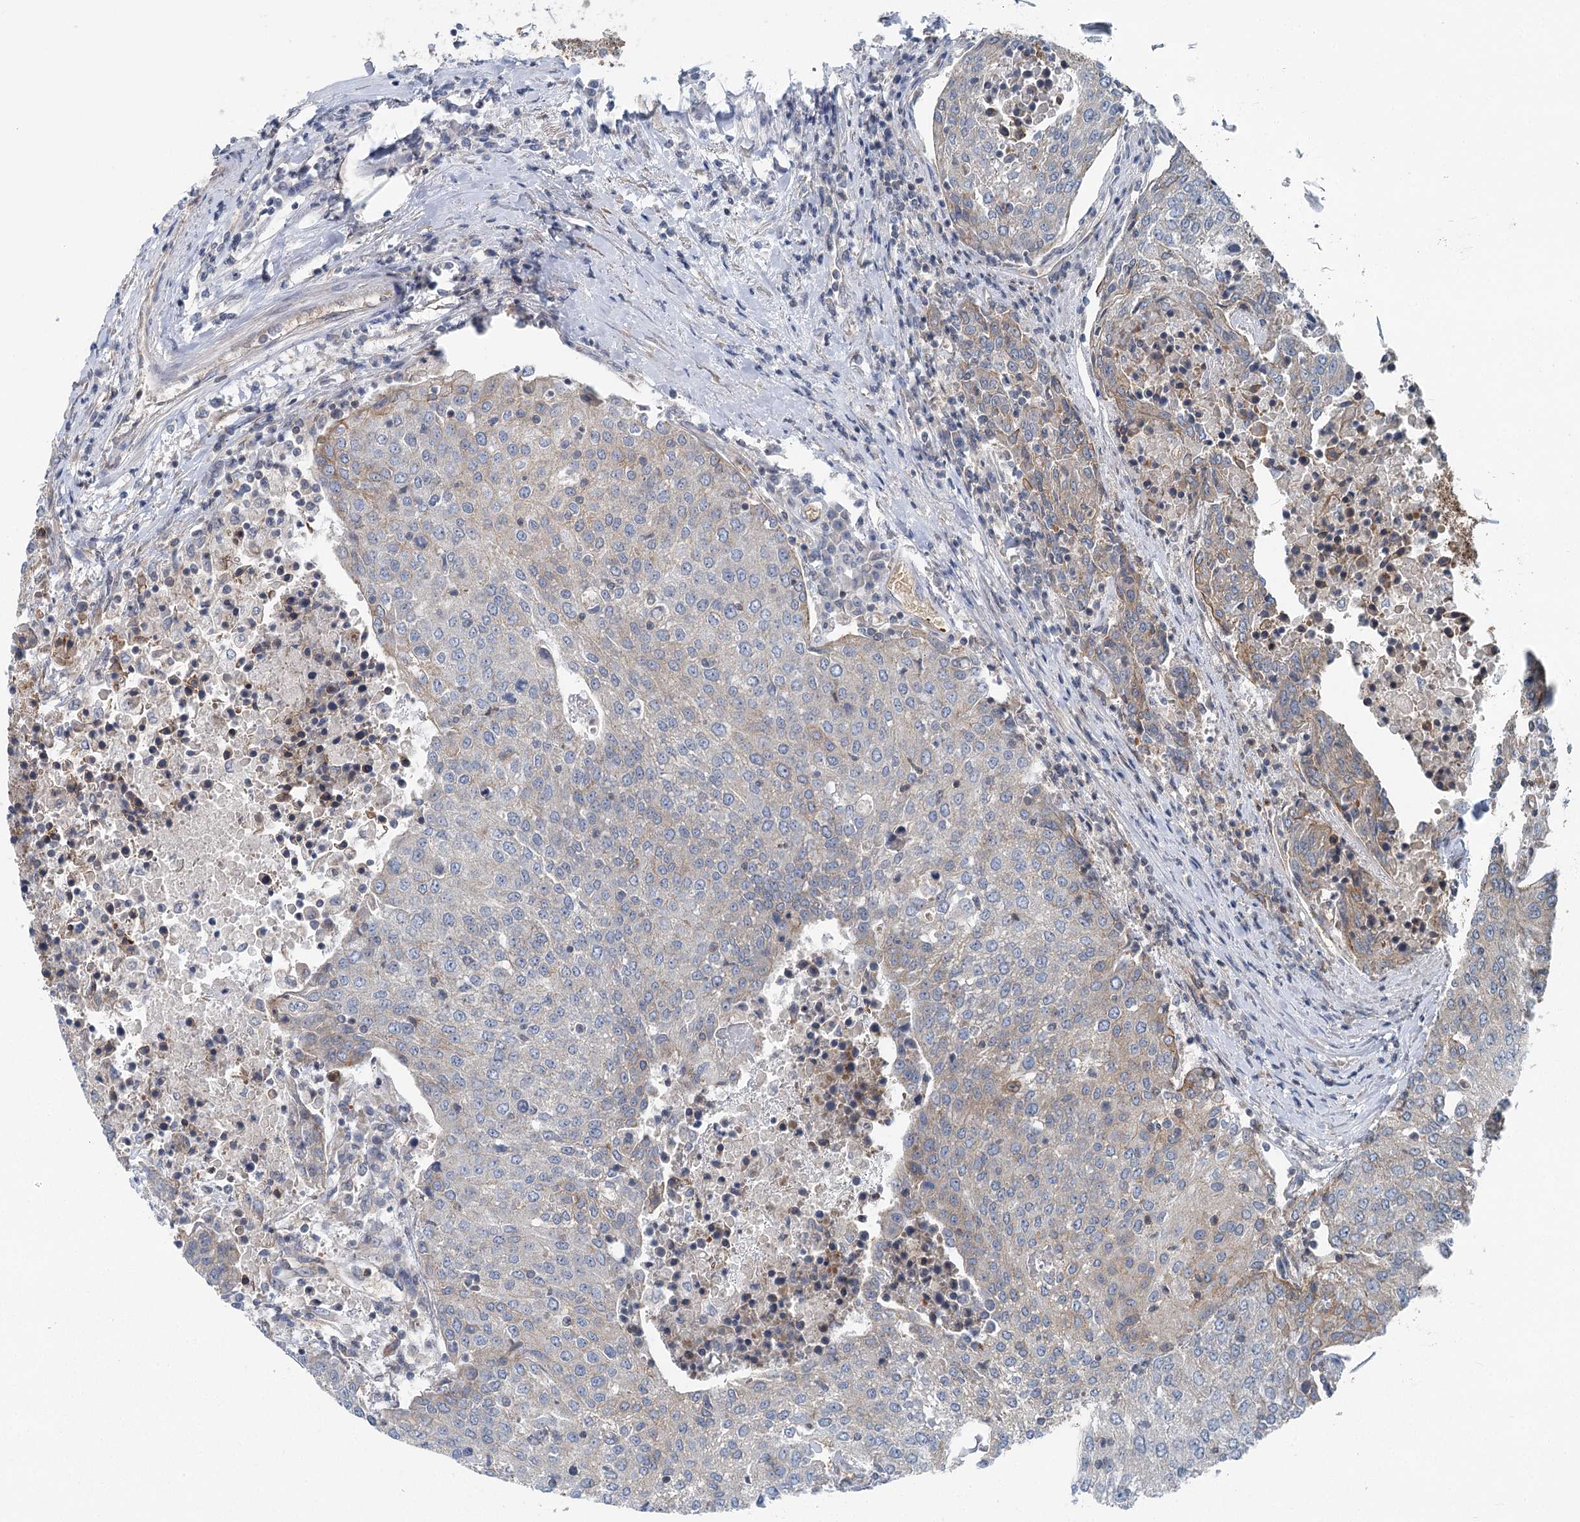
{"staining": {"intensity": "weak", "quantity": "<25%", "location": "cytoplasmic/membranous"}, "tissue": "urothelial cancer", "cell_type": "Tumor cells", "image_type": "cancer", "snomed": [{"axis": "morphology", "description": "Urothelial carcinoma, High grade"}, {"axis": "topography", "description": "Urinary bladder"}], "caption": "Urothelial carcinoma (high-grade) stained for a protein using immunohistochemistry demonstrates no expression tumor cells.", "gene": "IQSEC1", "patient": {"sex": "female", "age": 85}}